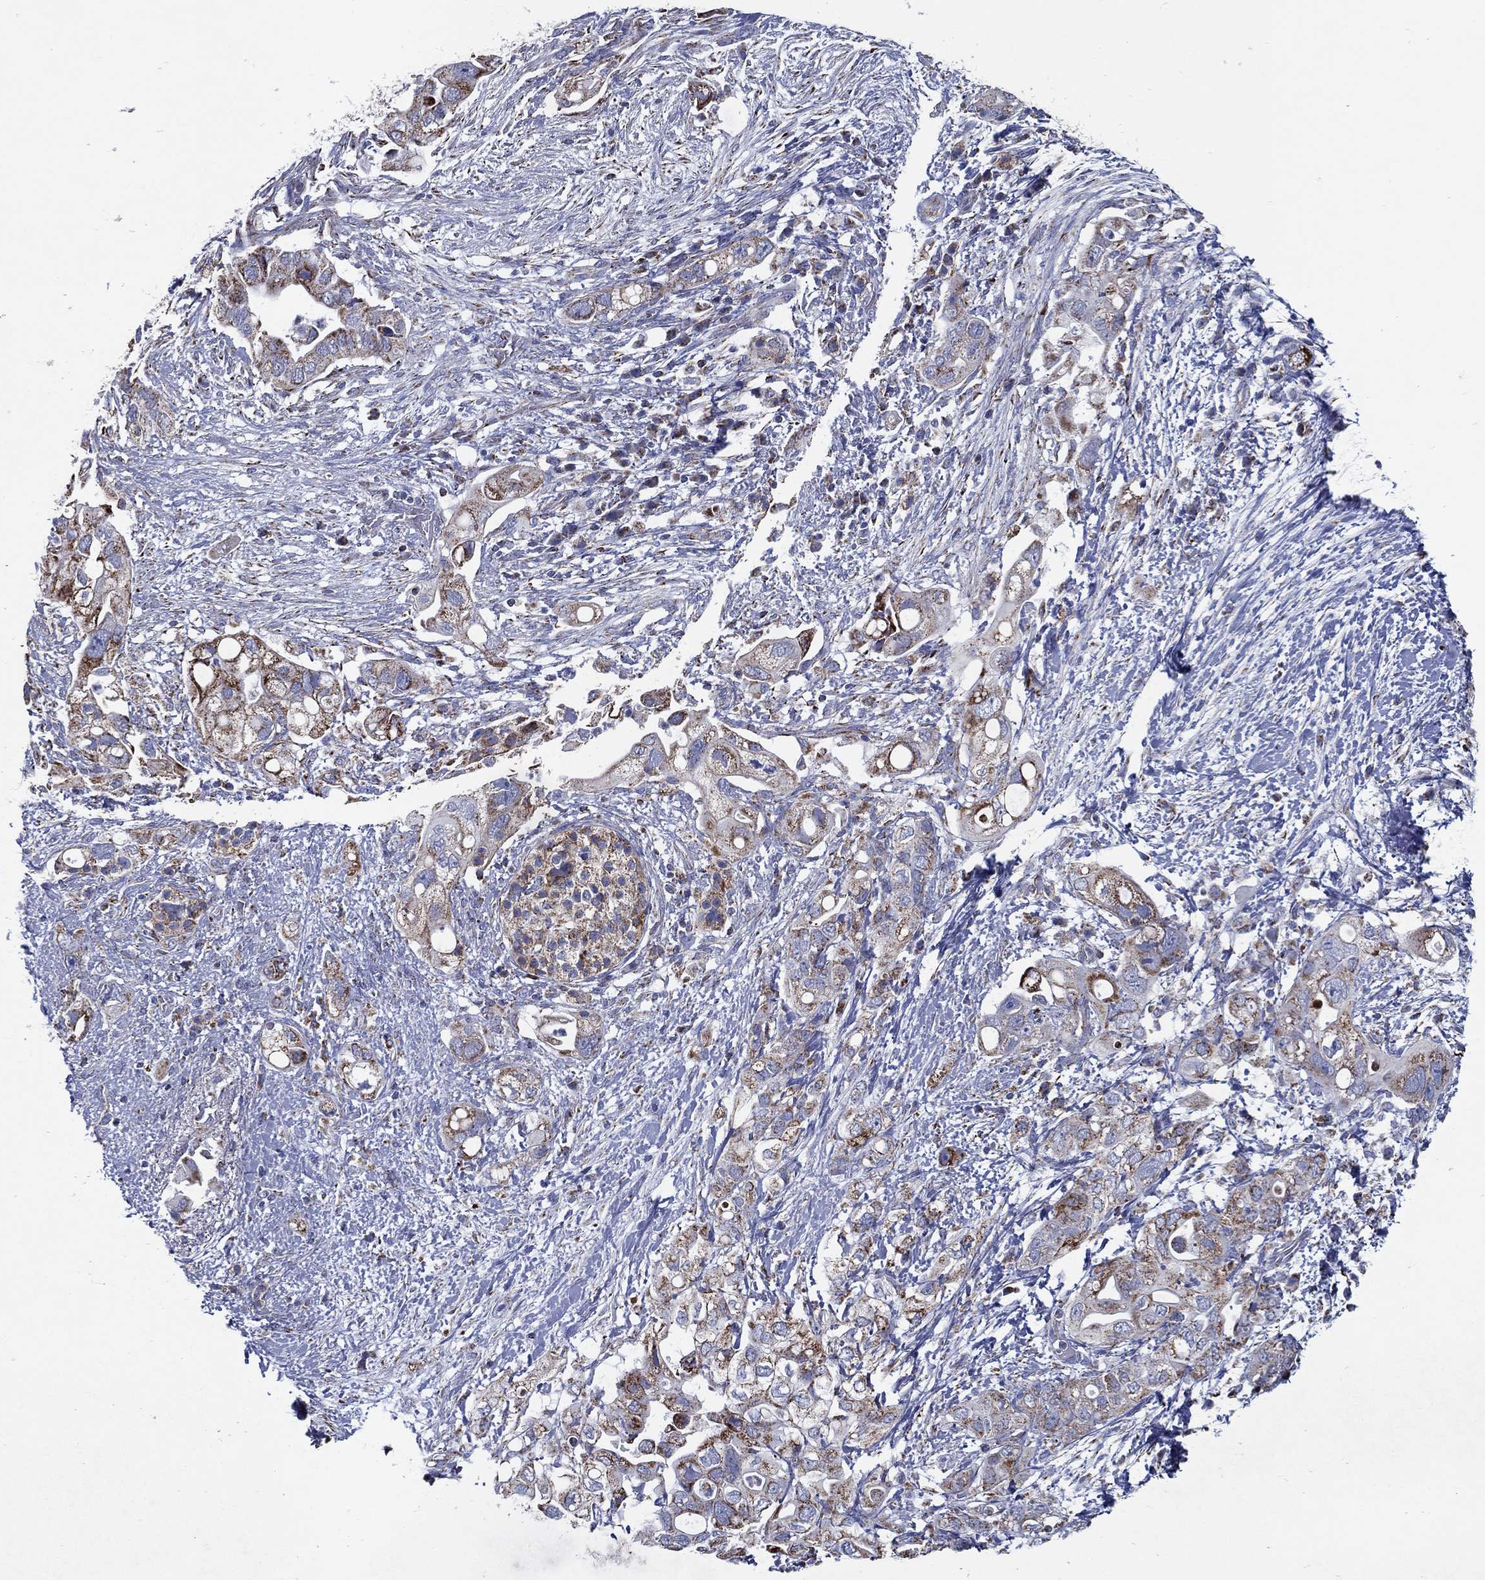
{"staining": {"intensity": "moderate", "quantity": "25%-75%", "location": "cytoplasmic/membranous"}, "tissue": "pancreatic cancer", "cell_type": "Tumor cells", "image_type": "cancer", "snomed": [{"axis": "morphology", "description": "Adenocarcinoma, NOS"}, {"axis": "topography", "description": "Pancreas"}], "caption": "A brown stain shows moderate cytoplasmic/membranous staining of a protein in human adenocarcinoma (pancreatic) tumor cells.", "gene": "SFXN1", "patient": {"sex": "female", "age": 72}}